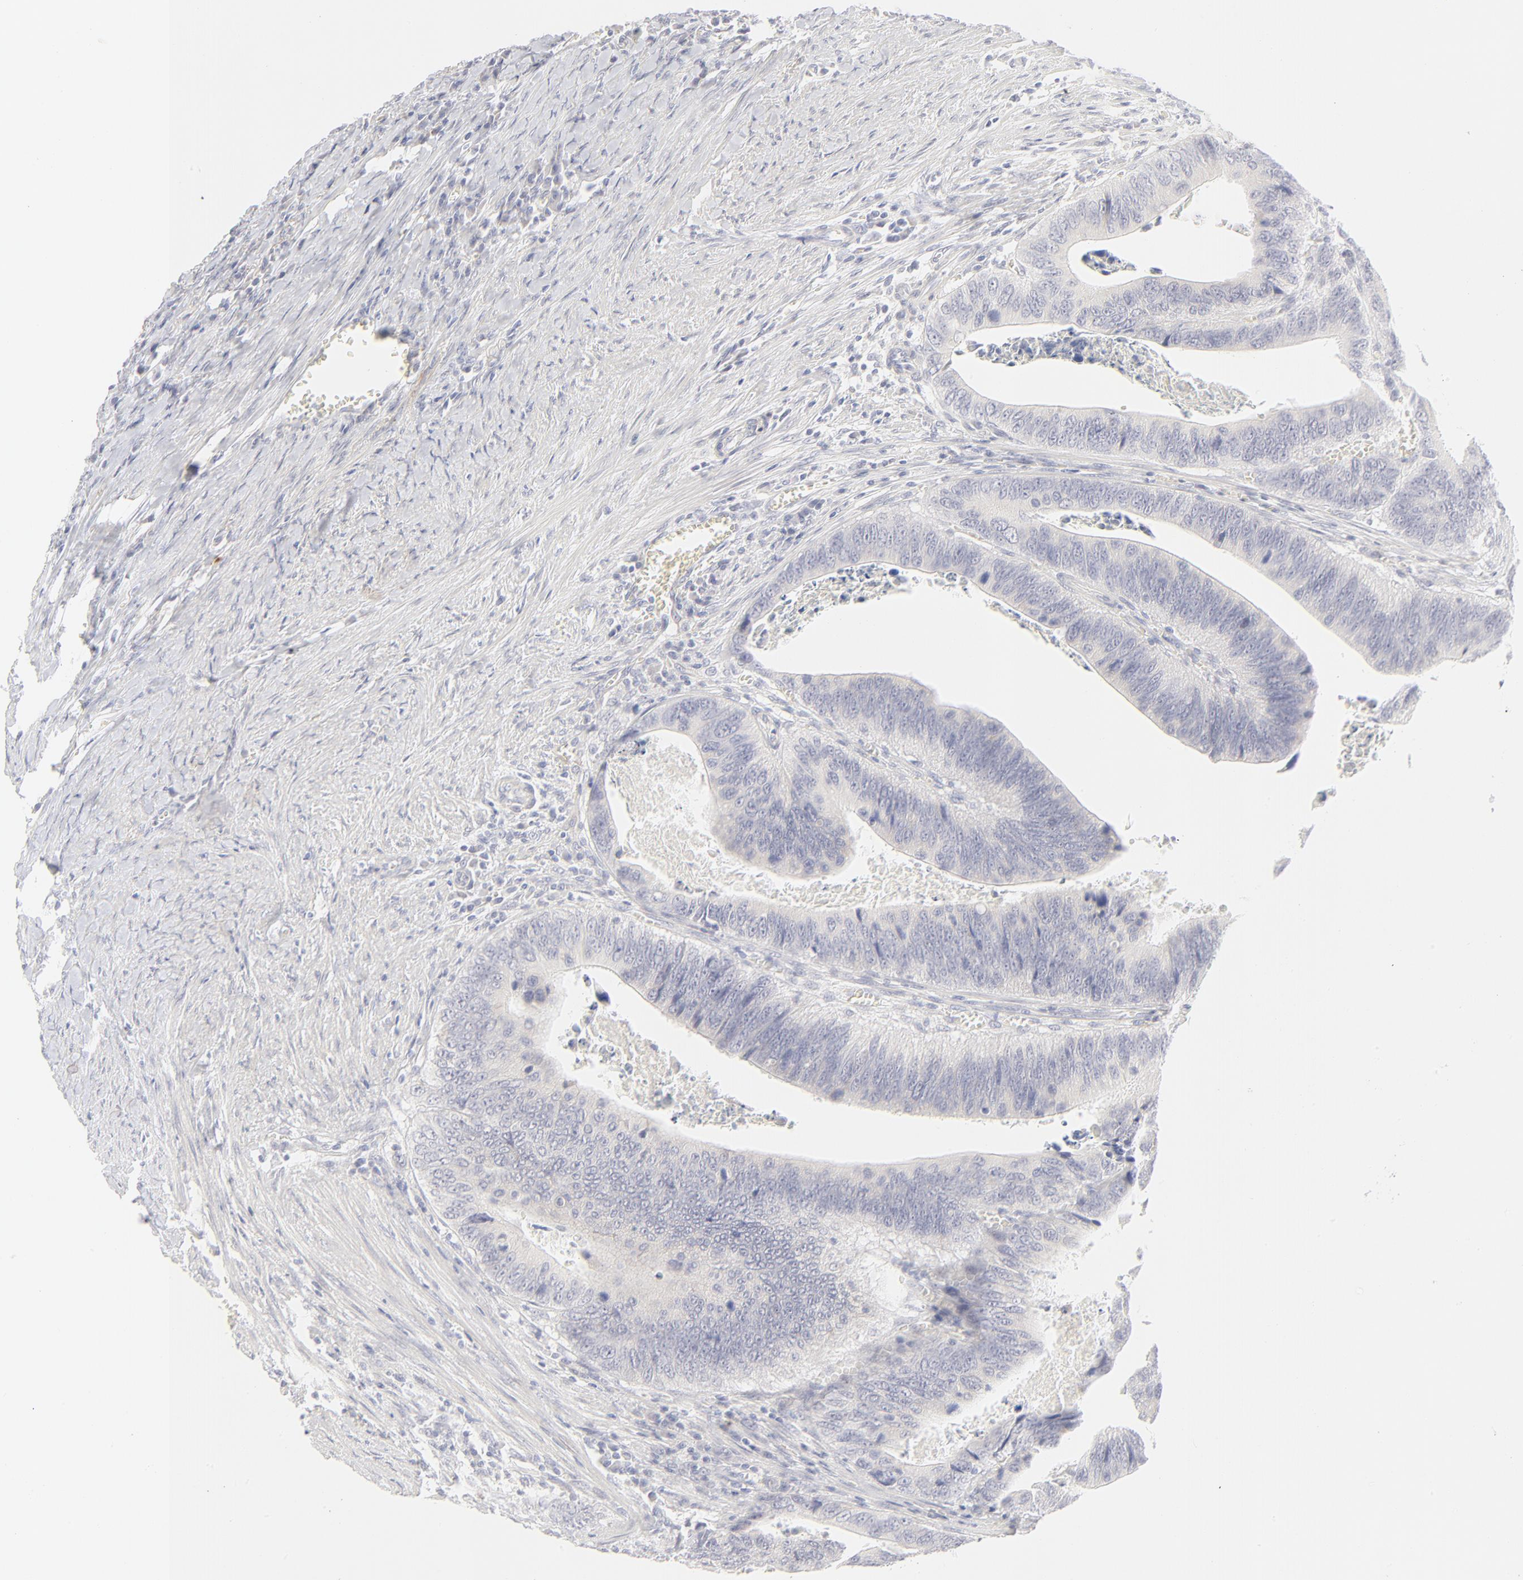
{"staining": {"intensity": "weak", "quantity": "<25%", "location": "cytoplasmic/membranous"}, "tissue": "colorectal cancer", "cell_type": "Tumor cells", "image_type": "cancer", "snomed": [{"axis": "morphology", "description": "Adenocarcinoma, NOS"}, {"axis": "topography", "description": "Colon"}], "caption": "IHC photomicrograph of neoplastic tissue: human colorectal cancer stained with DAB (3,3'-diaminobenzidine) reveals no significant protein expression in tumor cells. (DAB immunohistochemistry (IHC) with hematoxylin counter stain).", "gene": "NPNT", "patient": {"sex": "male", "age": 72}}